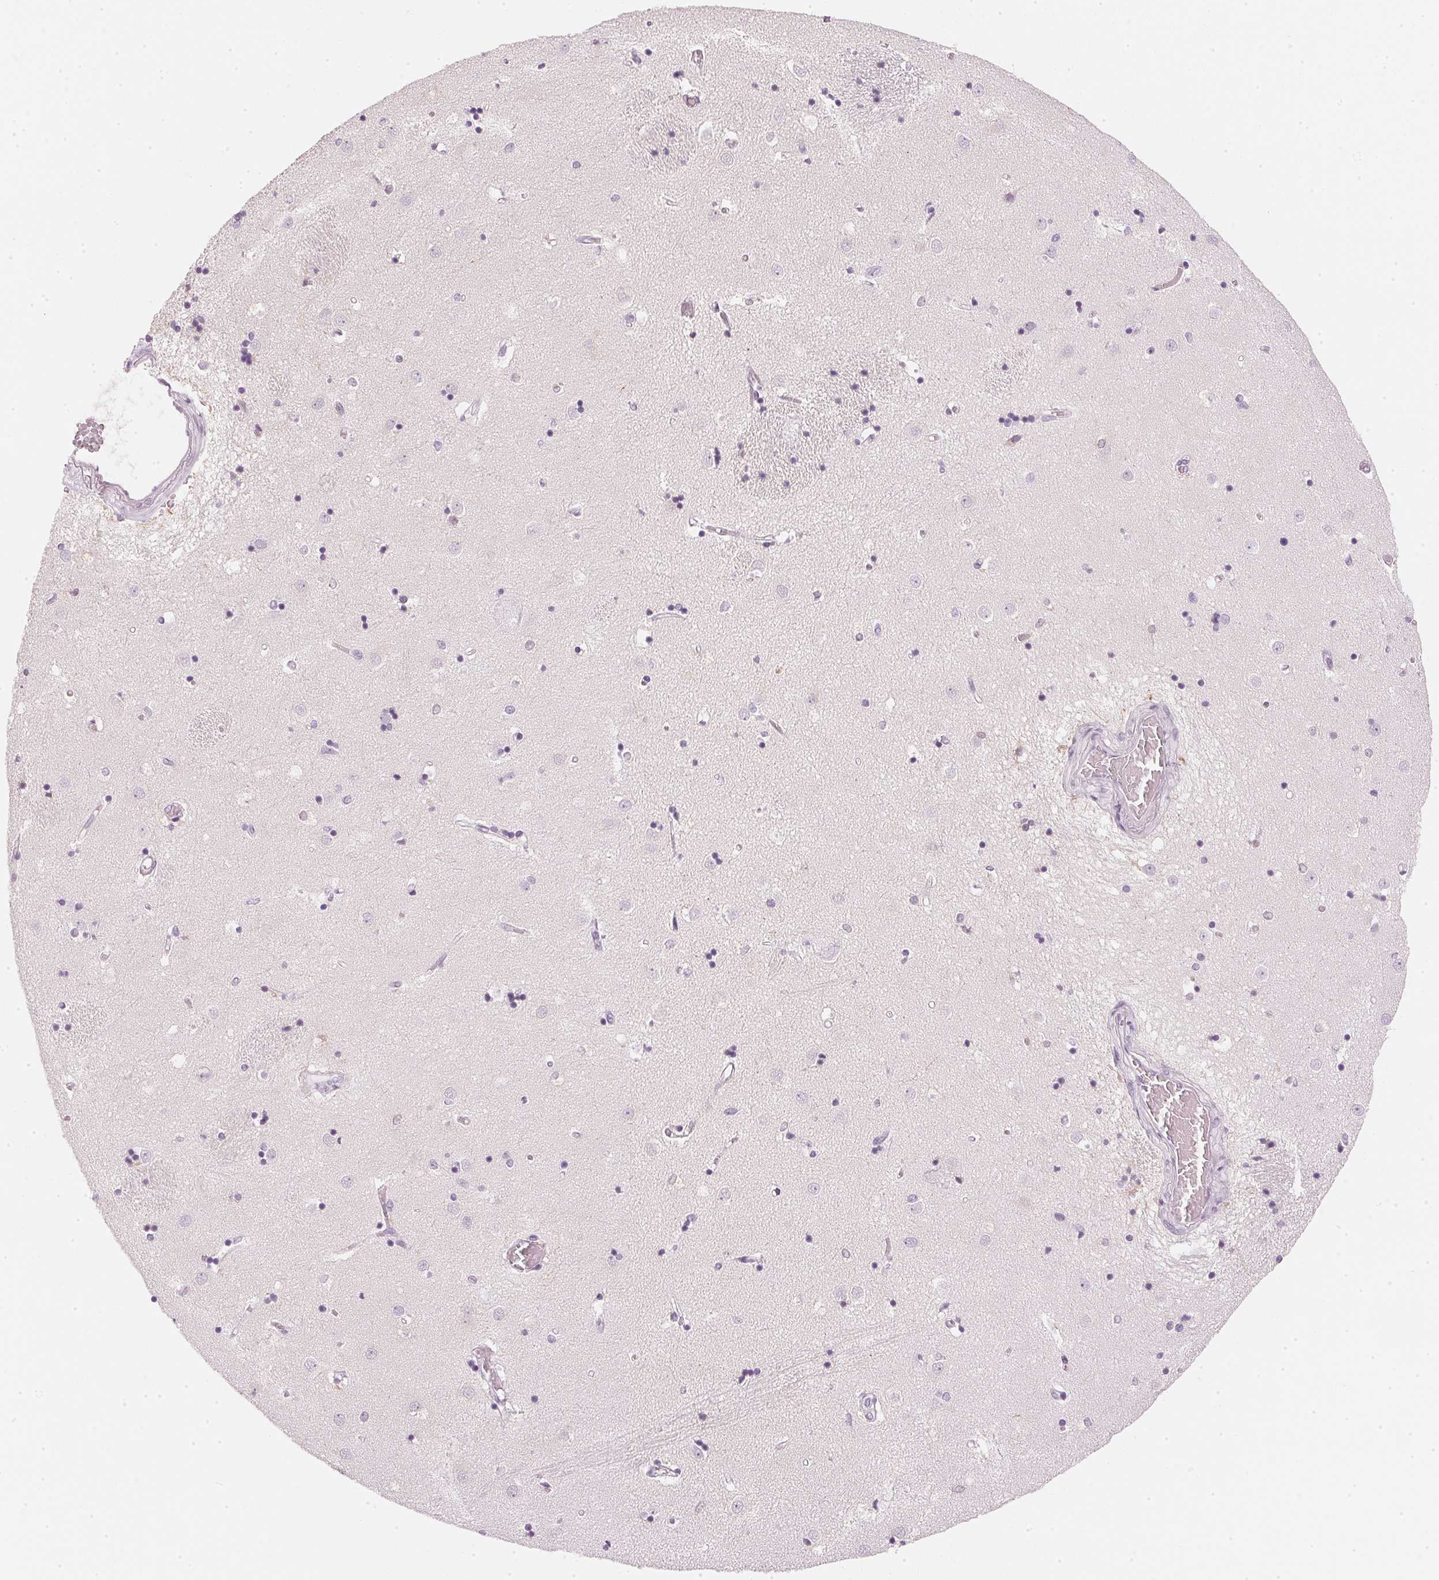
{"staining": {"intensity": "negative", "quantity": "none", "location": "none"}, "tissue": "caudate", "cell_type": "Glial cells", "image_type": "normal", "snomed": [{"axis": "morphology", "description": "Normal tissue, NOS"}, {"axis": "topography", "description": "Lateral ventricle wall"}], "caption": "Caudate stained for a protein using IHC shows no expression glial cells.", "gene": "CHST4", "patient": {"sex": "male", "age": 54}}